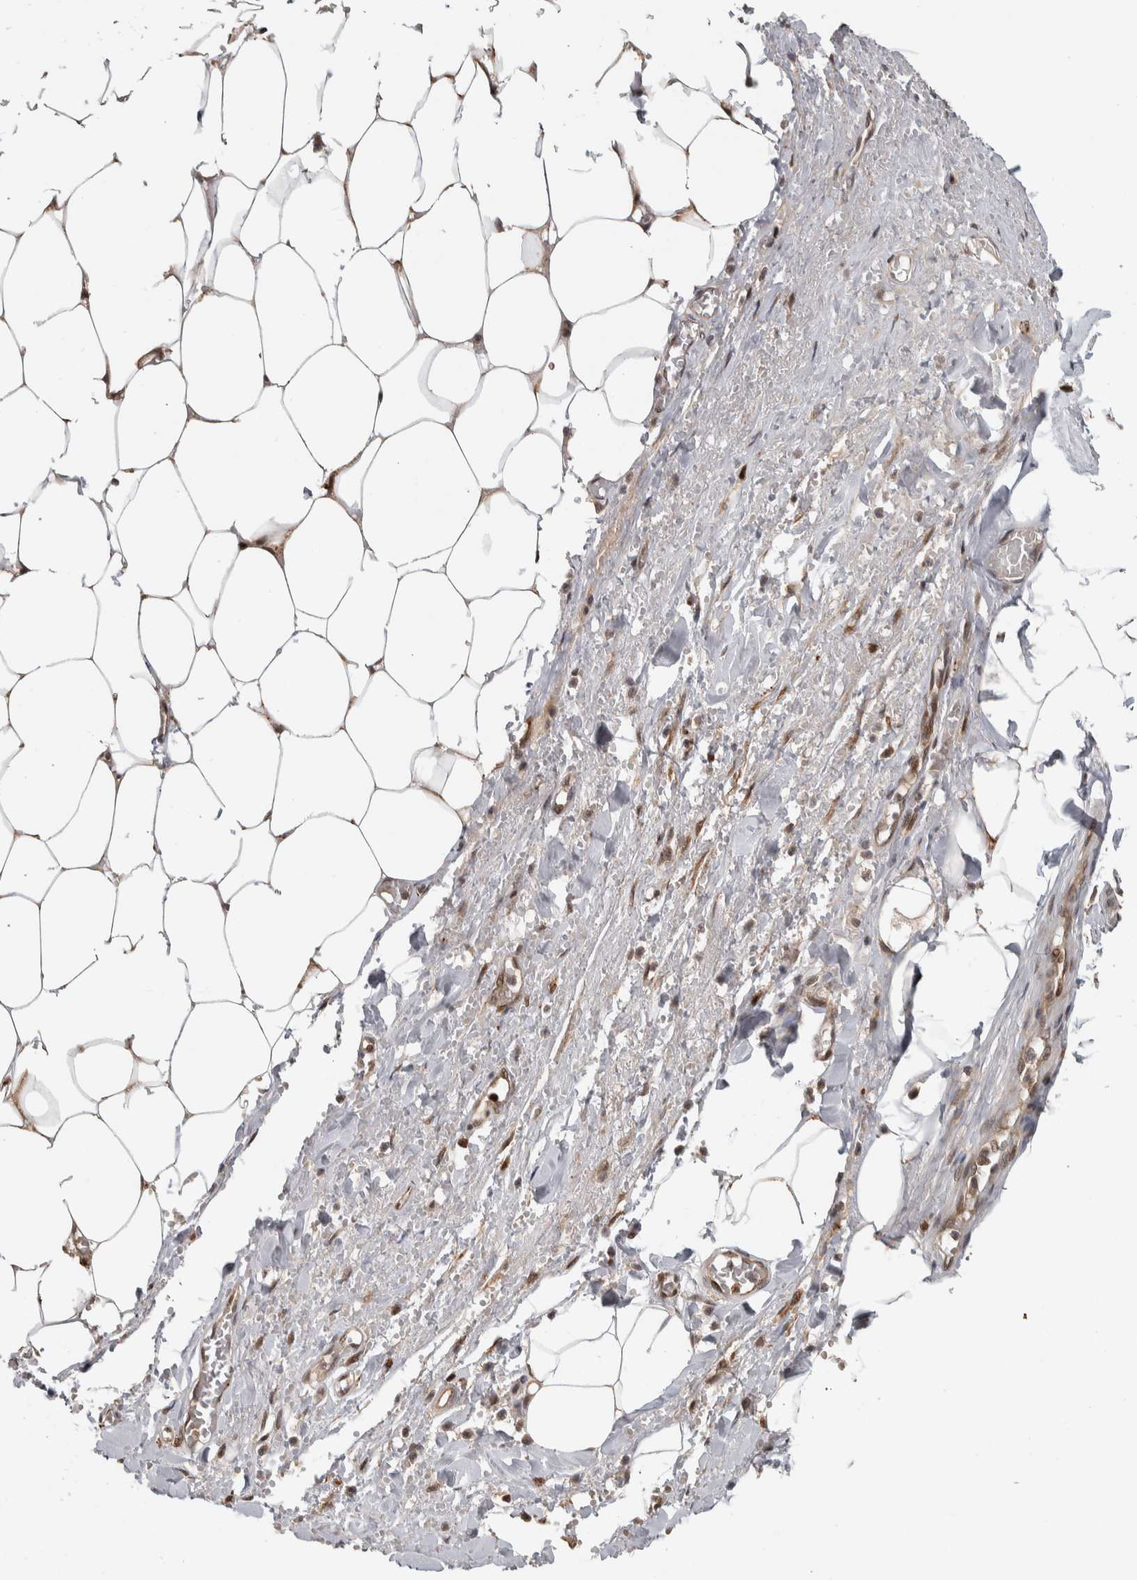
{"staining": {"intensity": "strong", "quantity": ">75%", "location": "cytoplasmic/membranous,nuclear"}, "tissue": "adipose tissue", "cell_type": "Adipocytes", "image_type": "normal", "snomed": [{"axis": "morphology", "description": "Normal tissue, NOS"}, {"axis": "topography", "description": "Soft tissue"}, {"axis": "topography", "description": "Vascular tissue"}], "caption": "Immunohistochemistry micrograph of benign adipose tissue: human adipose tissue stained using immunohistochemistry (IHC) shows high levels of strong protein expression localized specifically in the cytoplasmic/membranous,nuclear of adipocytes, appearing as a cytoplasmic/membranous,nuclear brown color.", "gene": "RPS6KA4", "patient": {"sex": "female", "age": 35}}